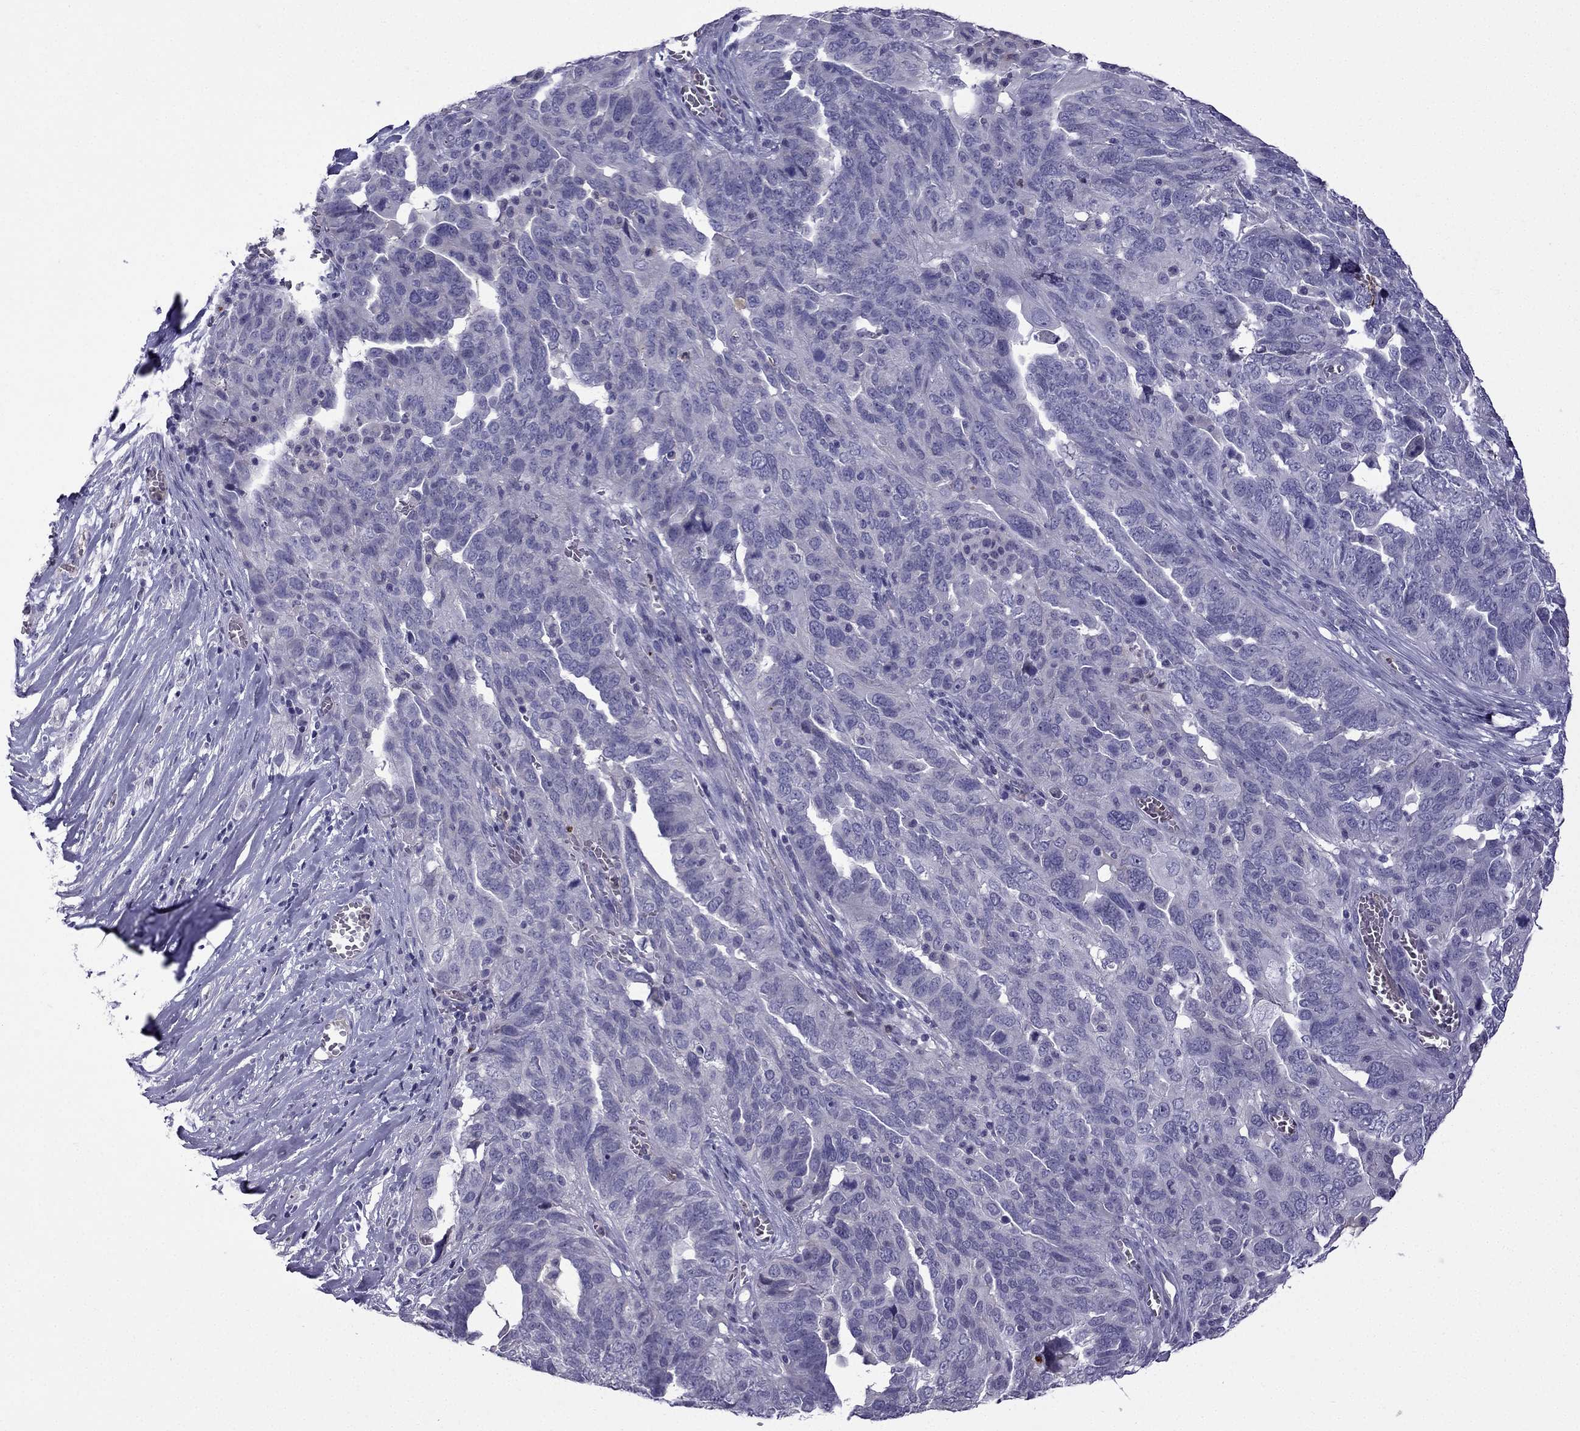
{"staining": {"intensity": "negative", "quantity": "none", "location": "none"}, "tissue": "ovarian cancer", "cell_type": "Tumor cells", "image_type": "cancer", "snomed": [{"axis": "morphology", "description": "Carcinoma, endometroid"}, {"axis": "topography", "description": "Soft tissue"}, {"axis": "topography", "description": "Ovary"}], "caption": "This is an IHC photomicrograph of human endometroid carcinoma (ovarian). There is no positivity in tumor cells.", "gene": "STOML3", "patient": {"sex": "female", "age": 52}}